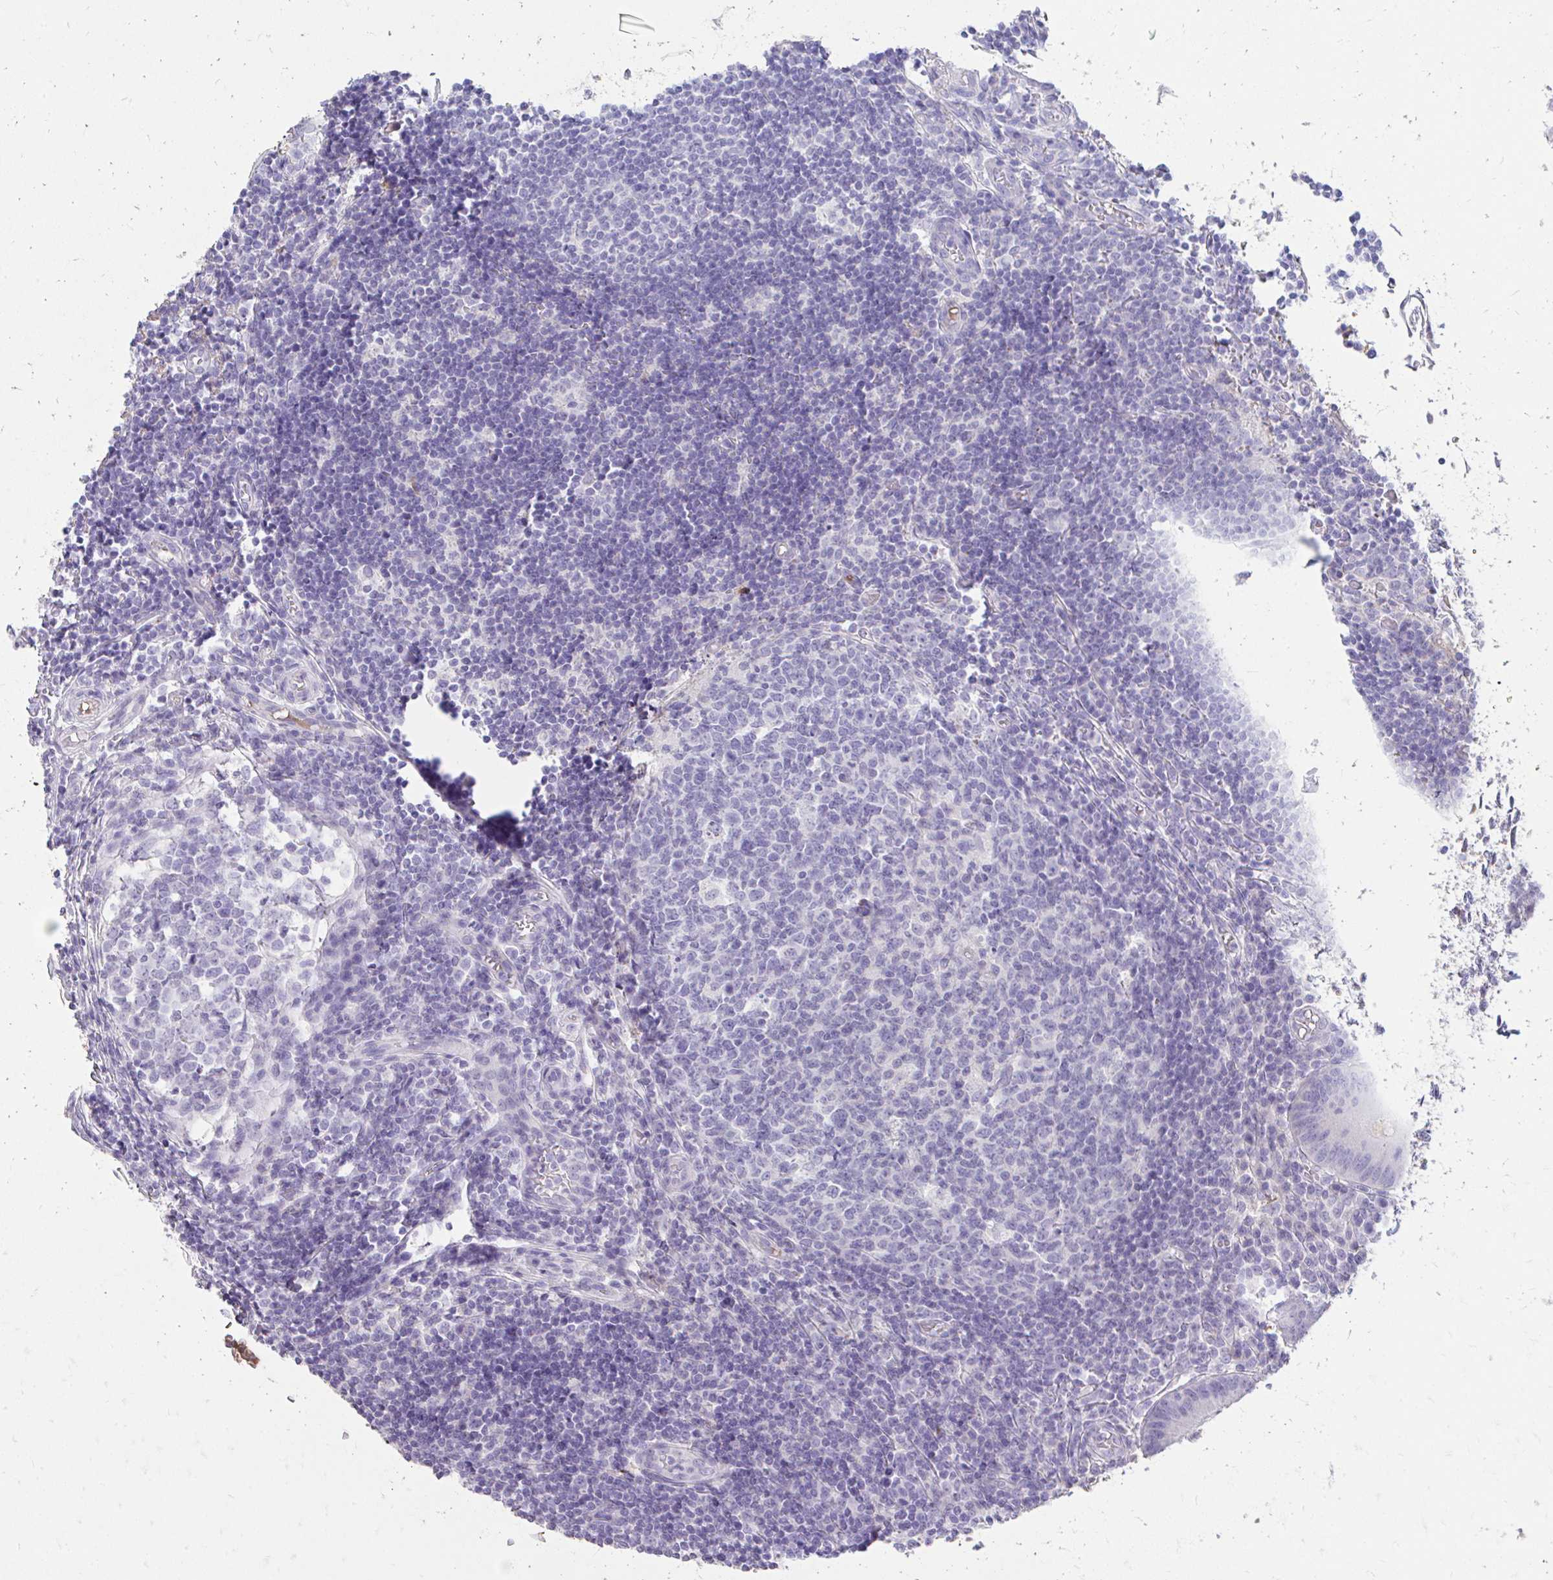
{"staining": {"intensity": "negative", "quantity": "none", "location": "none"}, "tissue": "appendix", "cell_type": "Glandular cells", "image_type": "normal", "snomed": [{"axis": "morphology", "description": "Normal tissue, NOS"}, {"axis": "topography", "description": "Appendix"}], "caption": "An image of appendix stained for a protein shows no brown staining in glandular cells.", "gene": "CFH", "patient": {"sex": "male", "age": 18}}